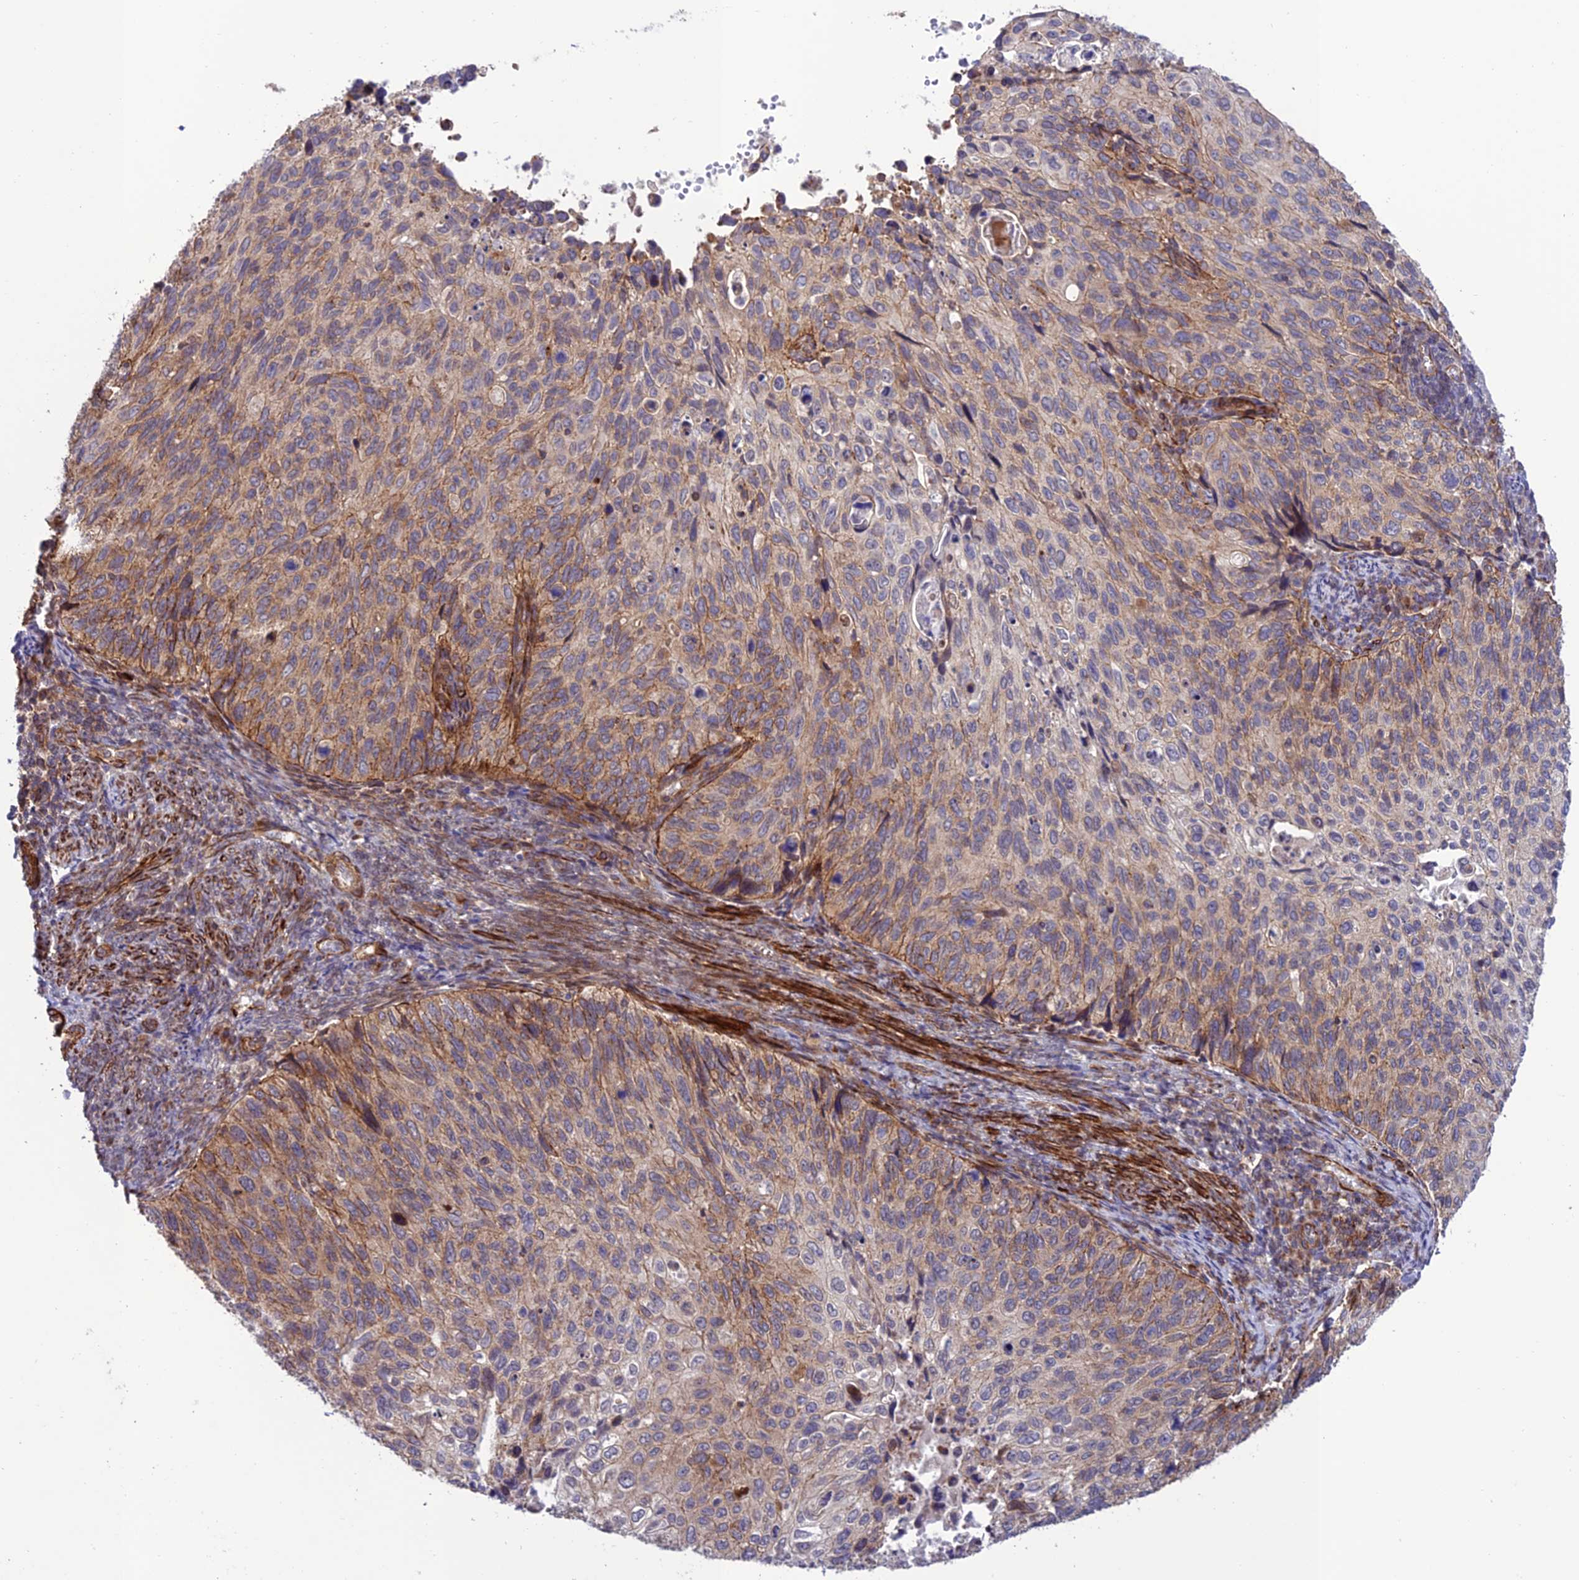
{"staining": {"intensity": "weak", "quantity": "25%-75%", "location": "cytoplasmic/membranous"}, "tissue": "cervical cancer", "cell_type": "Tumor cells", "image_type": "cancer", "snomed": [{"axis": "morphology", "description": "Squamous cell carcinoma, NOS"}, {"axis": "topography", "description": "Cervix"}], "caption": "Cervical cancer (squamous cell carcinoma) stained for a protein (brown) displays weak cytoplasmic/membranous positive expression in approximately 25%-75% of tumor cells.", "gene": "TNIP3", "patient": {"sex": "female", "age": 70}}